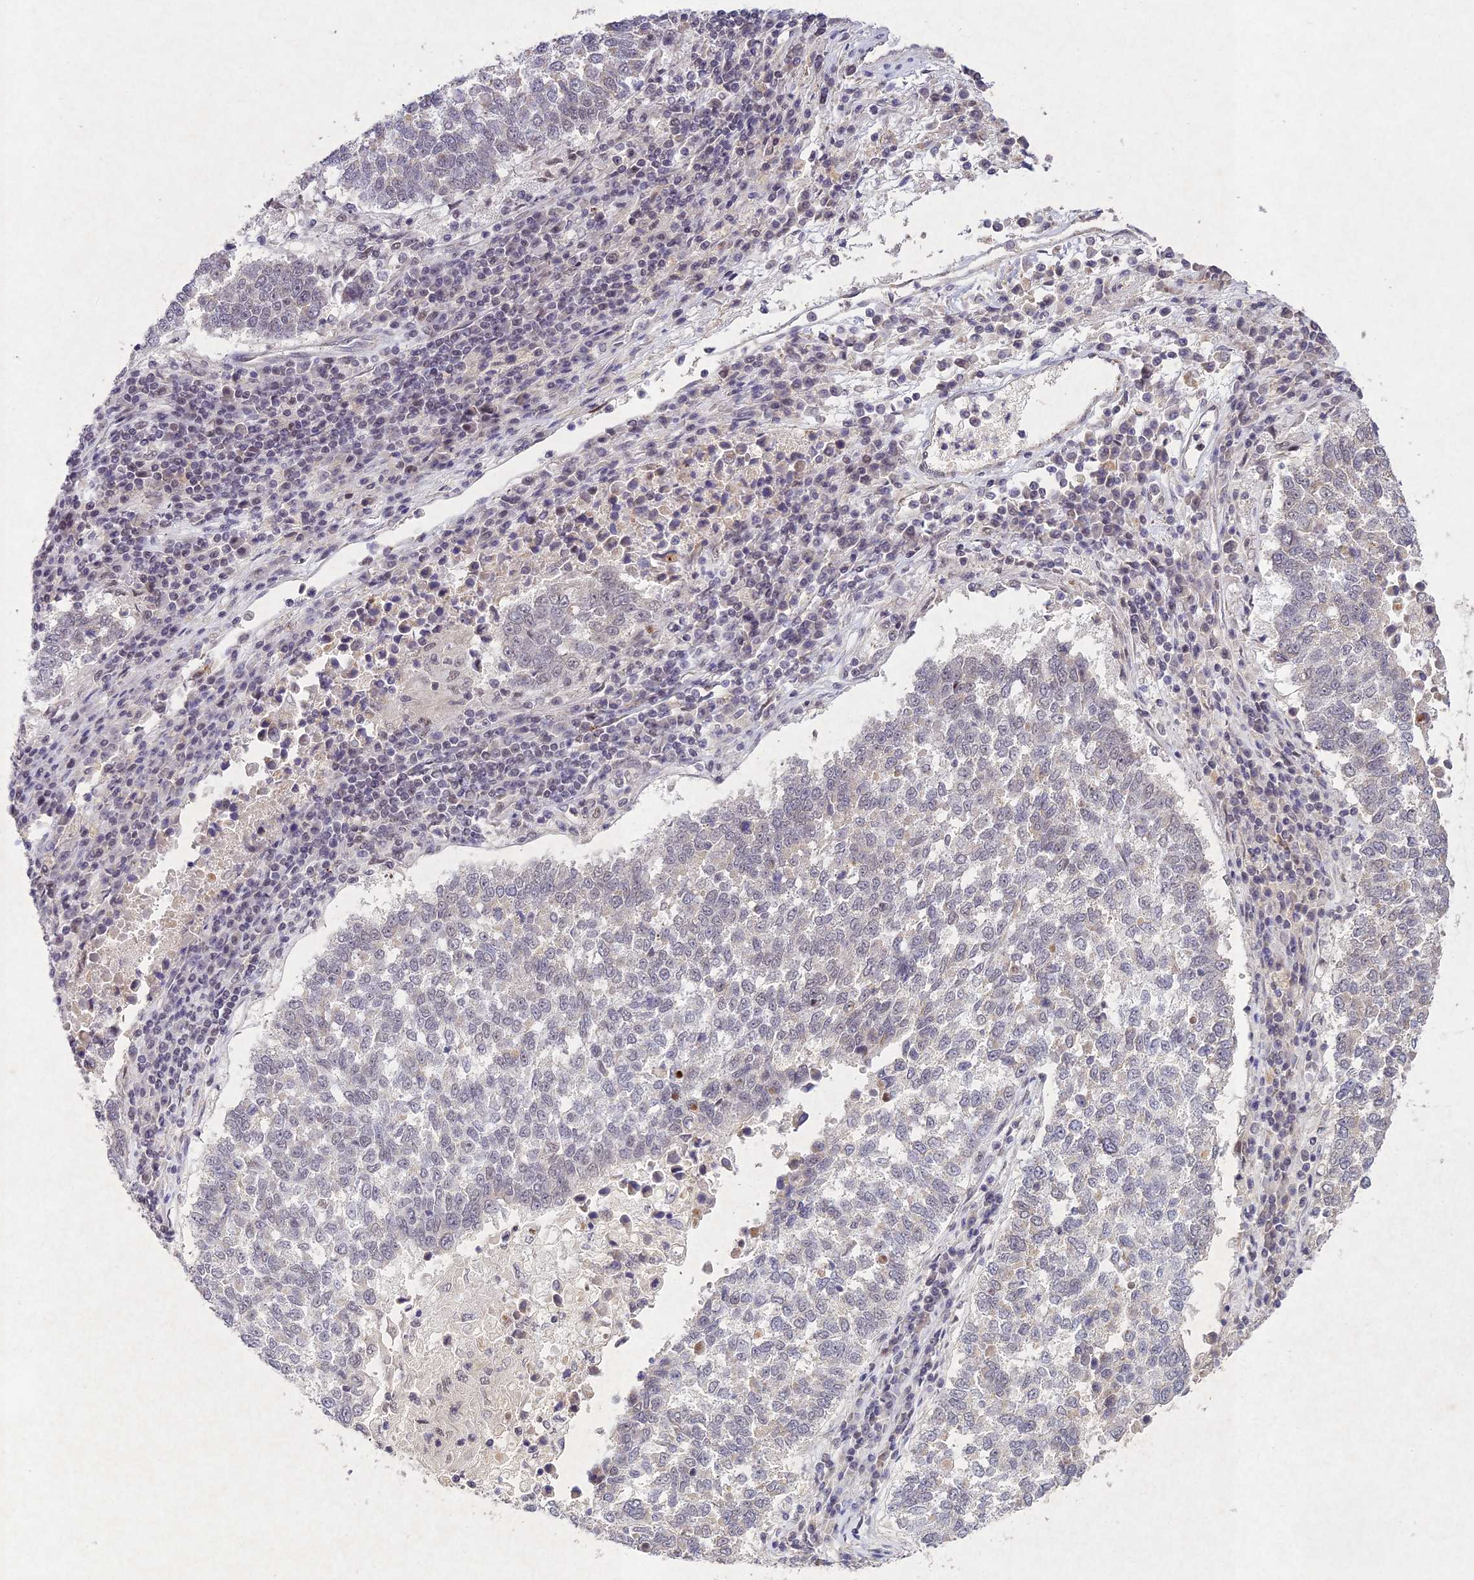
{"staining": {"intensity": "negative", "quantity": "none", "location": "none"}, "tissue": "lung cancer", "cell_type": "Tumor cells", "image_type": "cancer", "snomed": [{"axis": "morphology", "description": "Squamous cell carcinoma, NOS"}, {"axis": "topography", "description": "Lung"}], "caption": "A histopathology image of human lung cancer (squamous cell carcinoma) is negative for staining in tumor cells.", "gene": "RAVER1", "patient": {"sex": "male", "age": 73}}